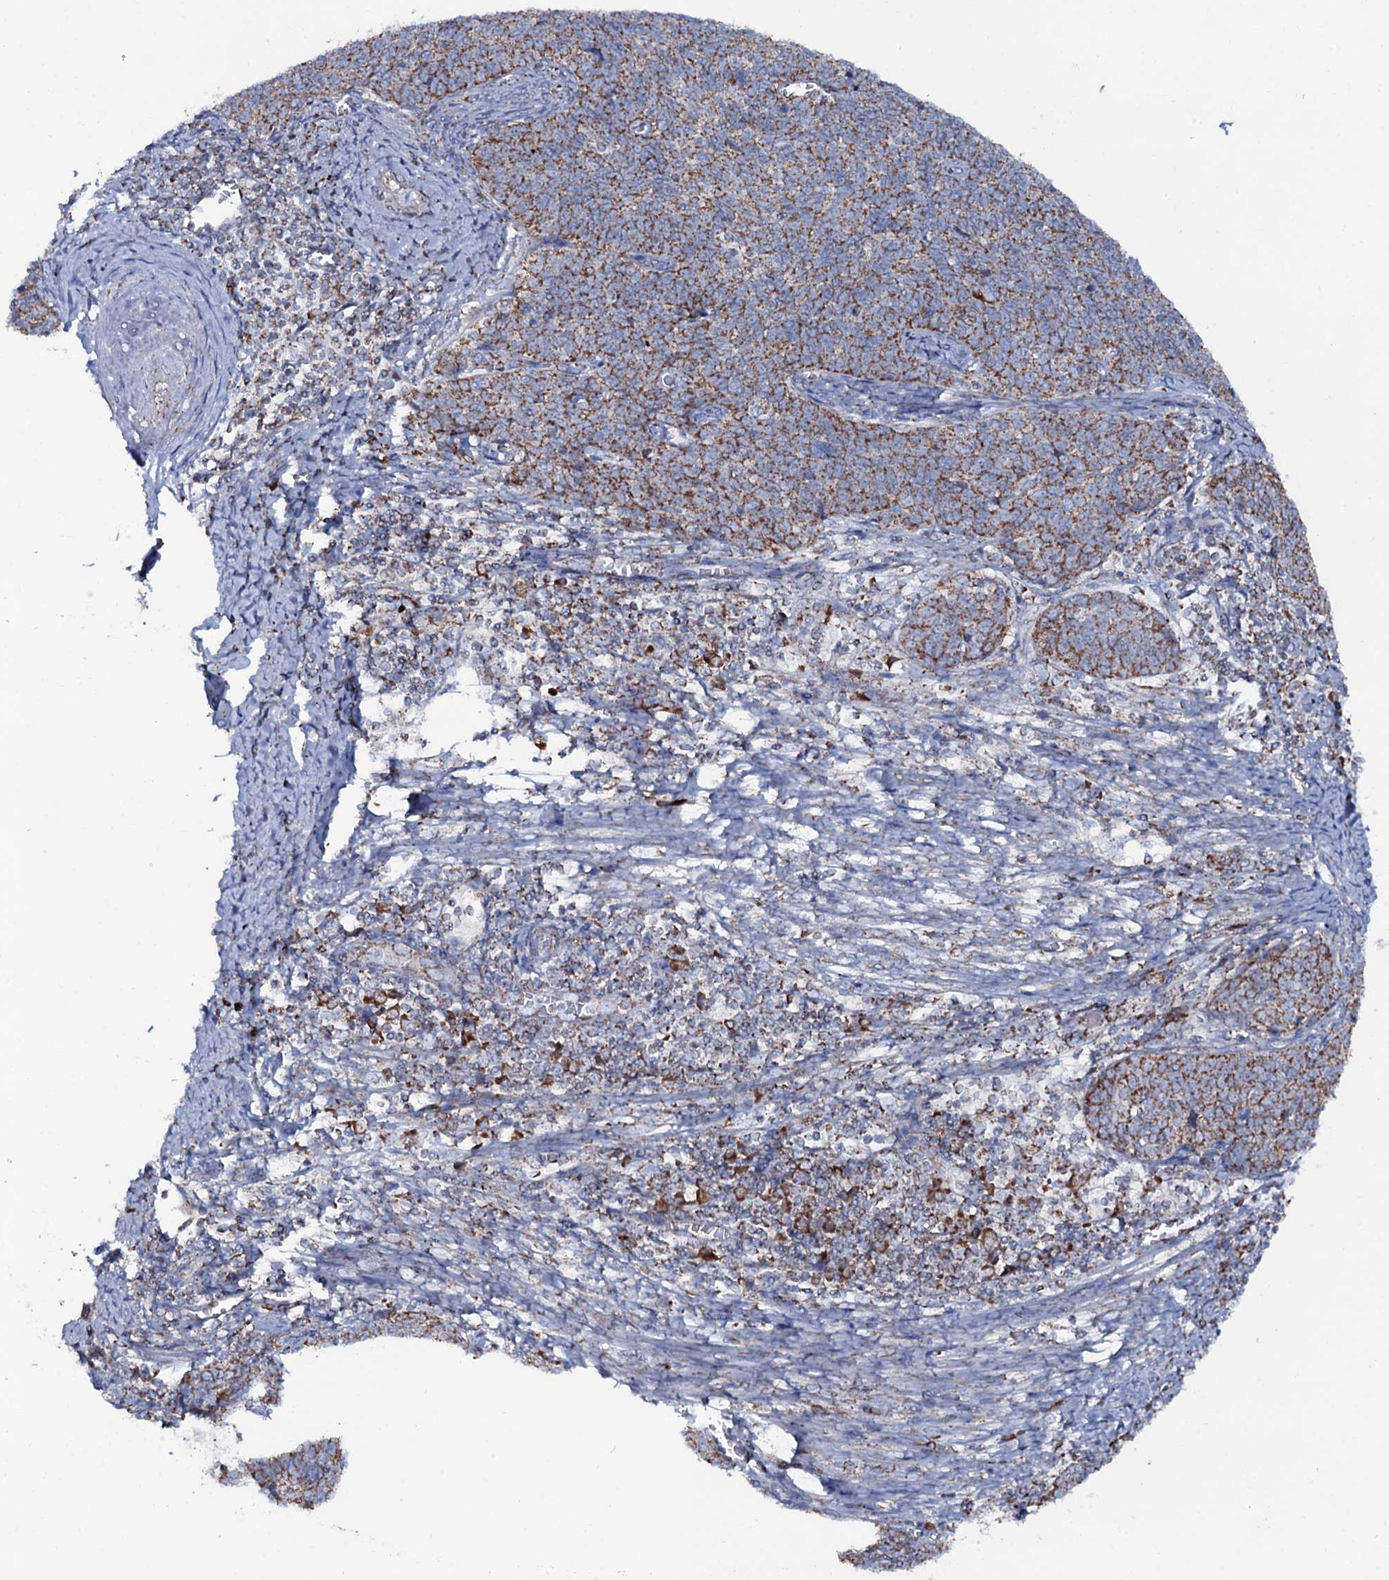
{"staining": {"intensity": "moderate", "quantity": ">75%", "location": "cytoplasmic/membranous"}, "tissue": "cervical cancer", "cell_type": "Tumor cells", "image_type": "cancer", "snomed": [{"axis": "morphology", "description": "Squamous cell carcinoma, NOS"}, {"axis": "topography", "description": "Cervix"}], "caption": "Immunohistochemical staining of cervical cancer (squamous cell carcinoma) exhibits medium levels of moderate cytoplasmic/membranous staining in about >75% of tumor cells.", "gene": "MRPS35", "patient": {"sex": "female", "age": 39}}